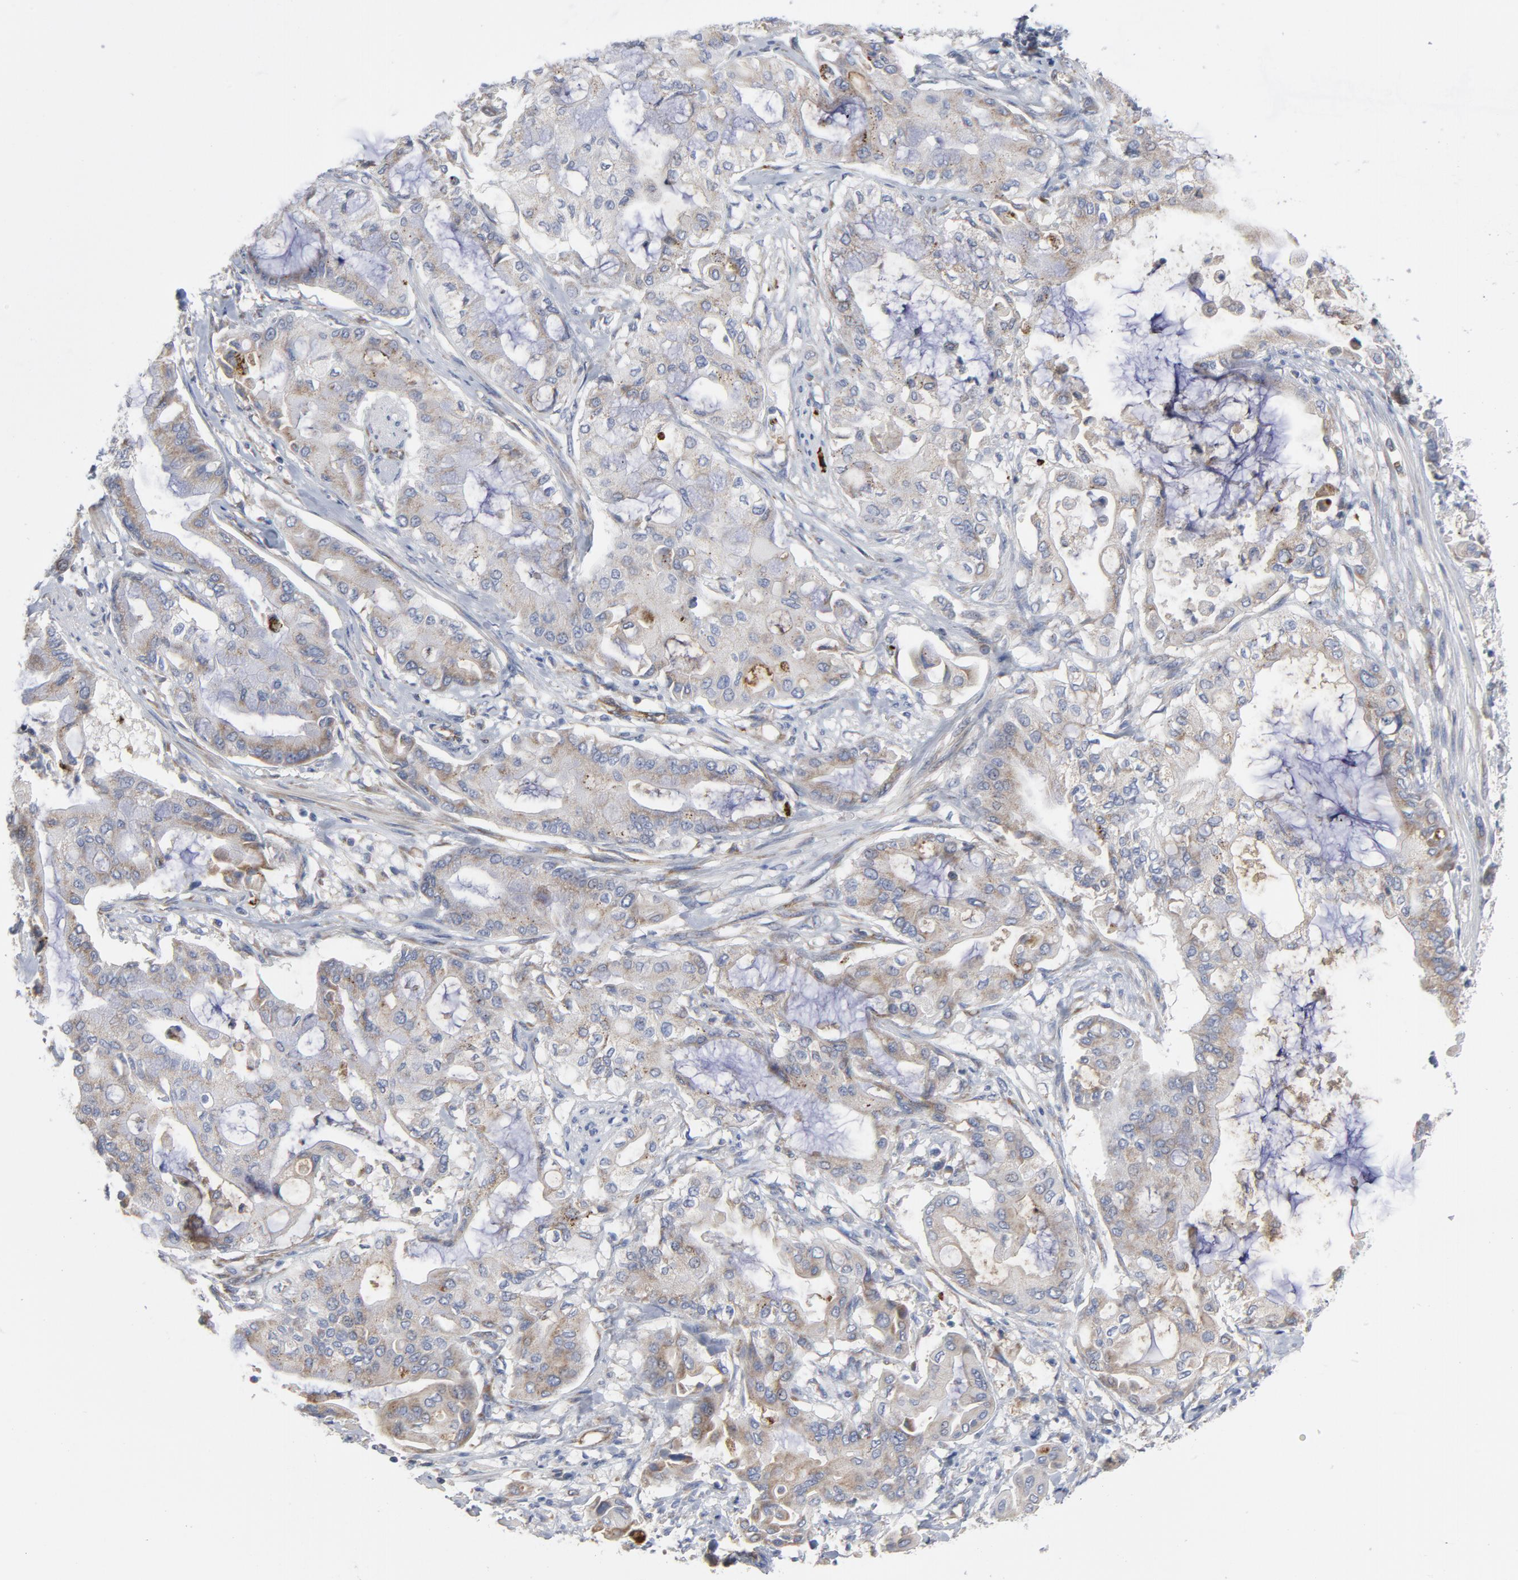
{"staining": {"intensity": "weak", "quantity": ">75%", "location": "cytoplasmic/membranous"}, "tissue": "pancreatic cancer", "cell_type": "Tumor cells", "image_type": "cancer", "snomed": [{"axis": "morphology", "description": "Adenocarcinoma, NOS"}, {"axis": "morphology", "description": "Adenocarcinoma, metastatic, NOS"}, {"axis": "topography", "description": "Lymph node"}, {"axis": "topography", "description": "Pancreas"}, {"axis": "topography", "description": "Duodenum"}], "caption": "IHC staining of pancreatic cancer (metastatic adenocarcinoma), which displays low levels of weak cytoplasmic/membranous positivity in about >75% of tumor cells indicating weak cytoplasmic/membranous protein staining. The staining was performed using DAB (3,3'-diaminobenzidine) (brown) for protein detection and nuclei were counterstained in hematoxylin (blue).", "gene": "OXA1L", "patient": {"sex": "female", "age": 64}}